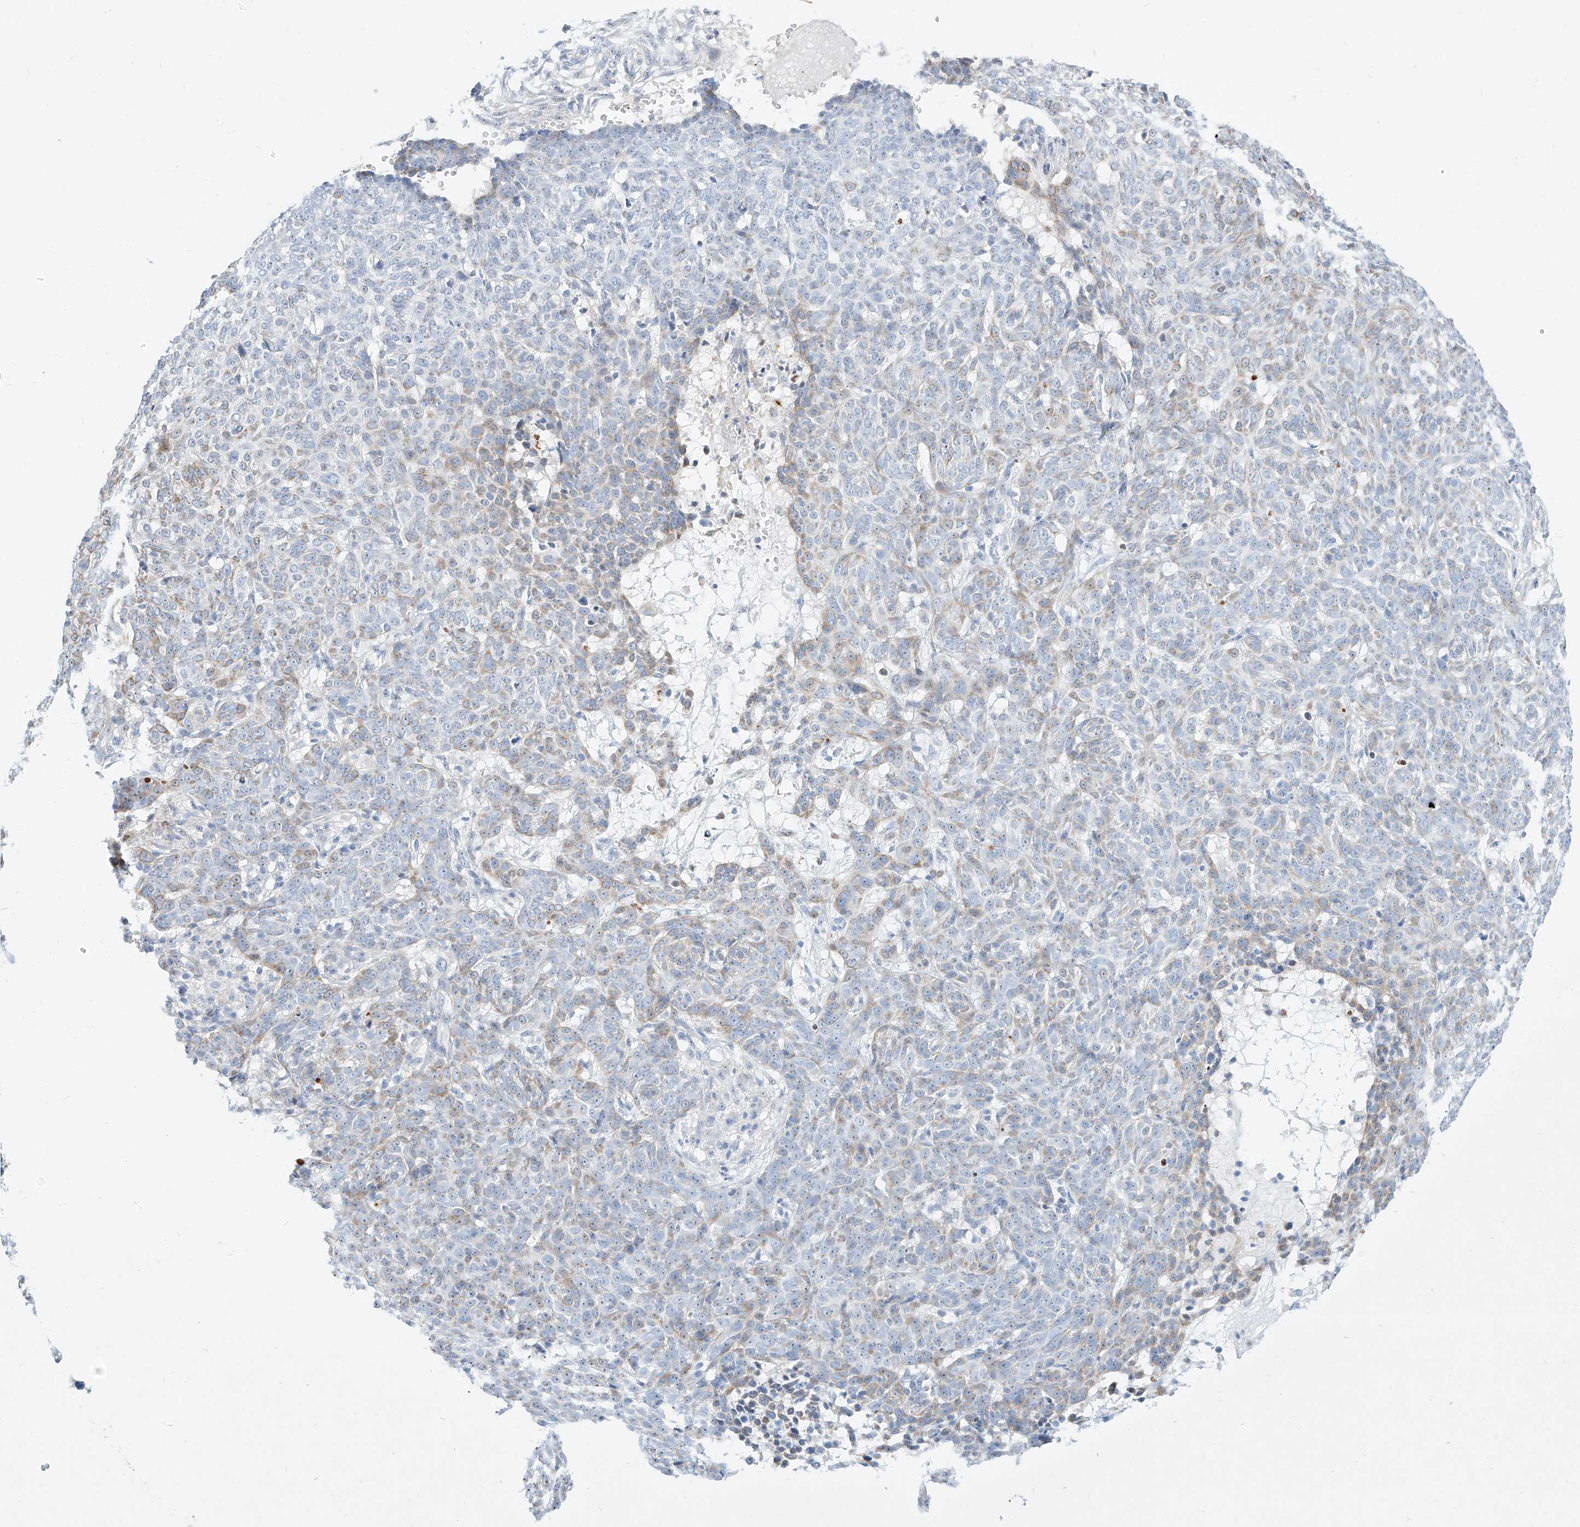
{"staining": {"intensity": "weak", "quantity": "<25%", "location": "cytoplasmic/membranous"}, "tissue": "skin cancer", "cell_type": "Tumor cells", "image_type": "cancer", "snomed": [{"axis": "morphology", "description": "Basal cell carcinoma"}, {"axis": "topography", "description": "Skin"}], "caption": "Histopathology image shows no protein positivity in tumor cells of skin basal cell carcinoma tissue.", "gene": "SNU13", "patient": {"sex": "male", "age": 85}}